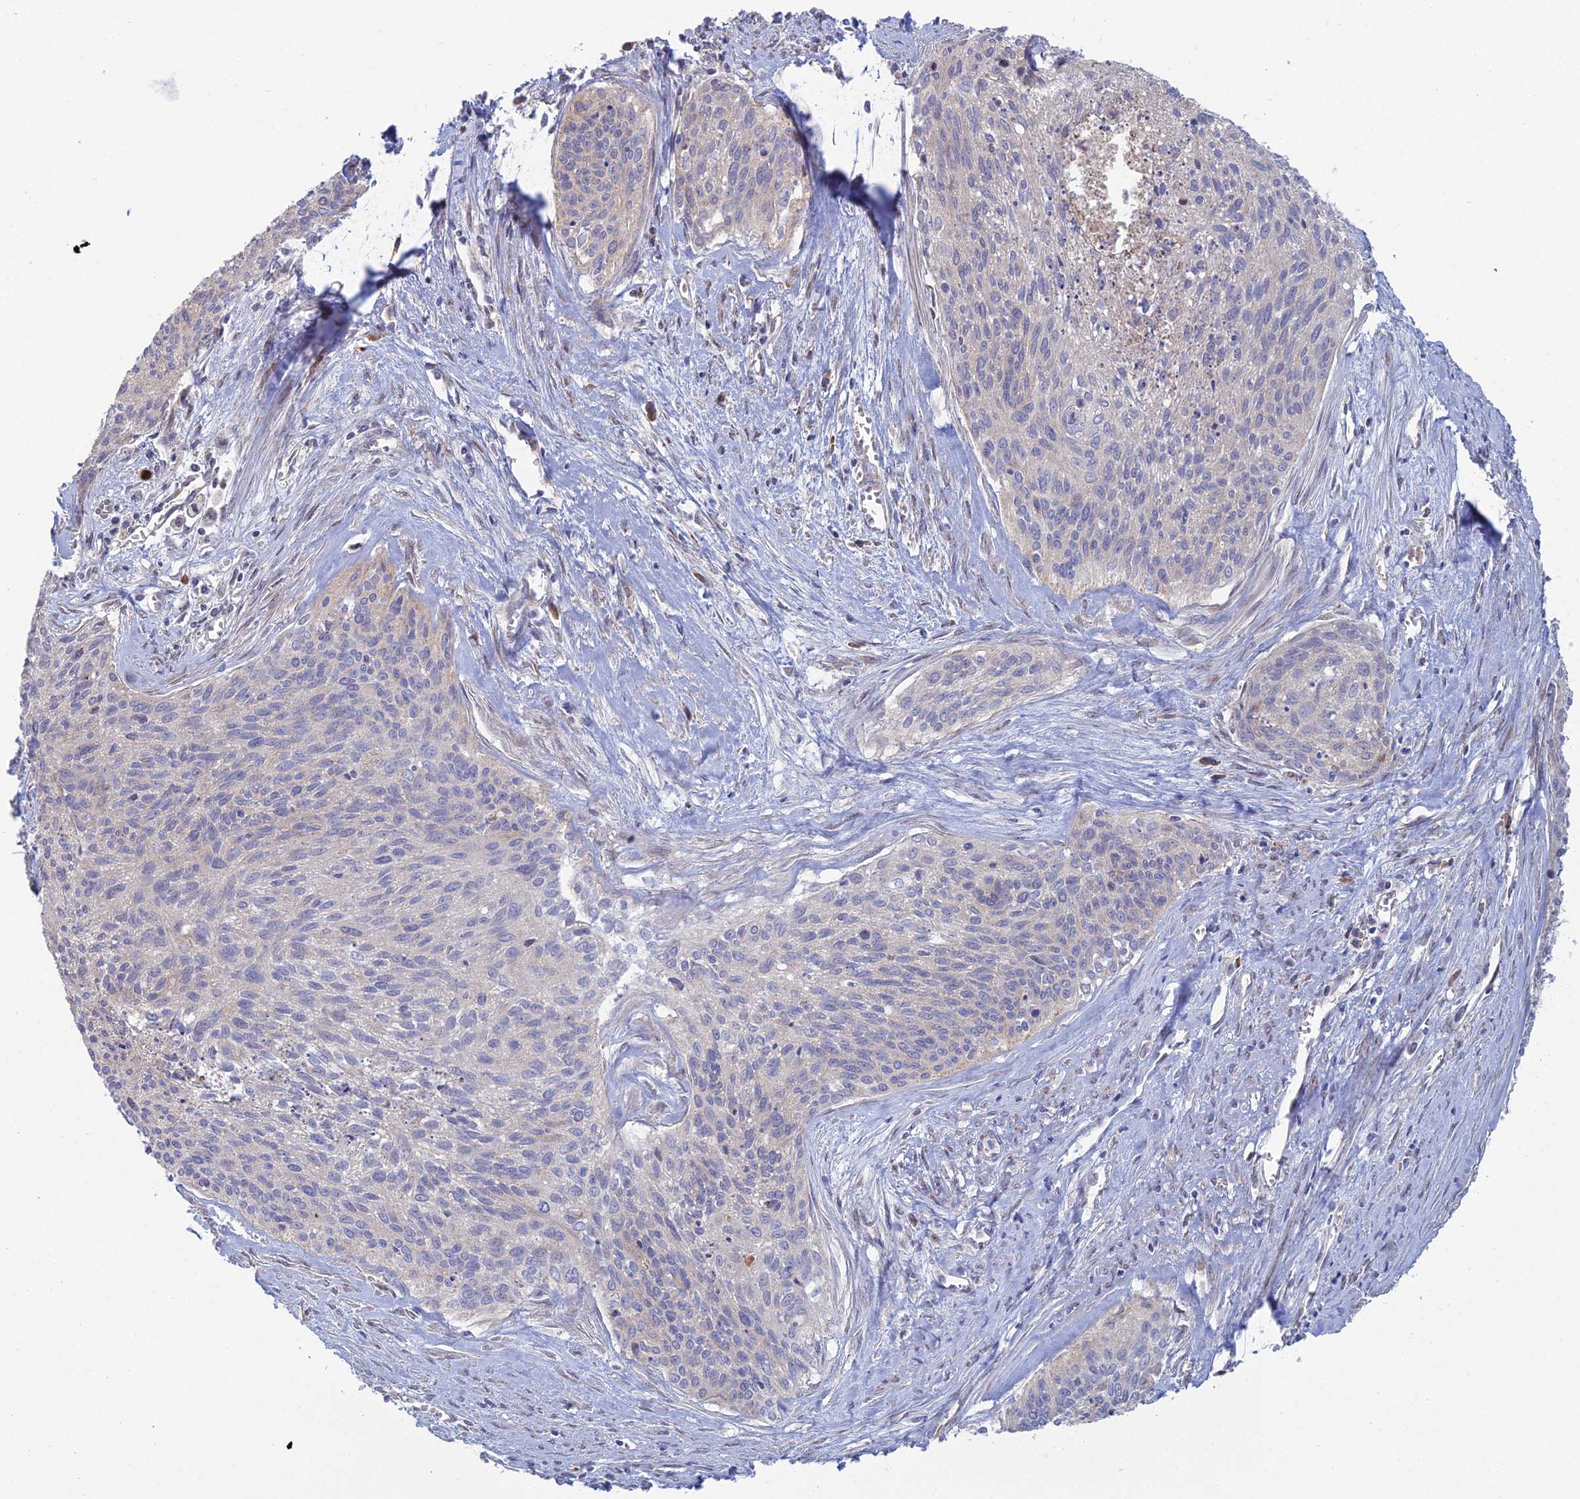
{"staining": {"intensity": "negative", "quantity": "none", "location": "none"}, "tissue": "cervical cancer", "cell_type": "Tumor cells", "image_type": "cancer", "snomed": [{"axis": "morphology", "description": "Squamous cell carcinoma, NOS"}, {"axis": "topography", "description": "Cervix"}], "caption": "Immunohistochemical staining of cervical squamous cell carcinoma shows no significant staining in tumor cells.", "gene": "ARL16", "patient": {"sex": "female", "age": 55}}